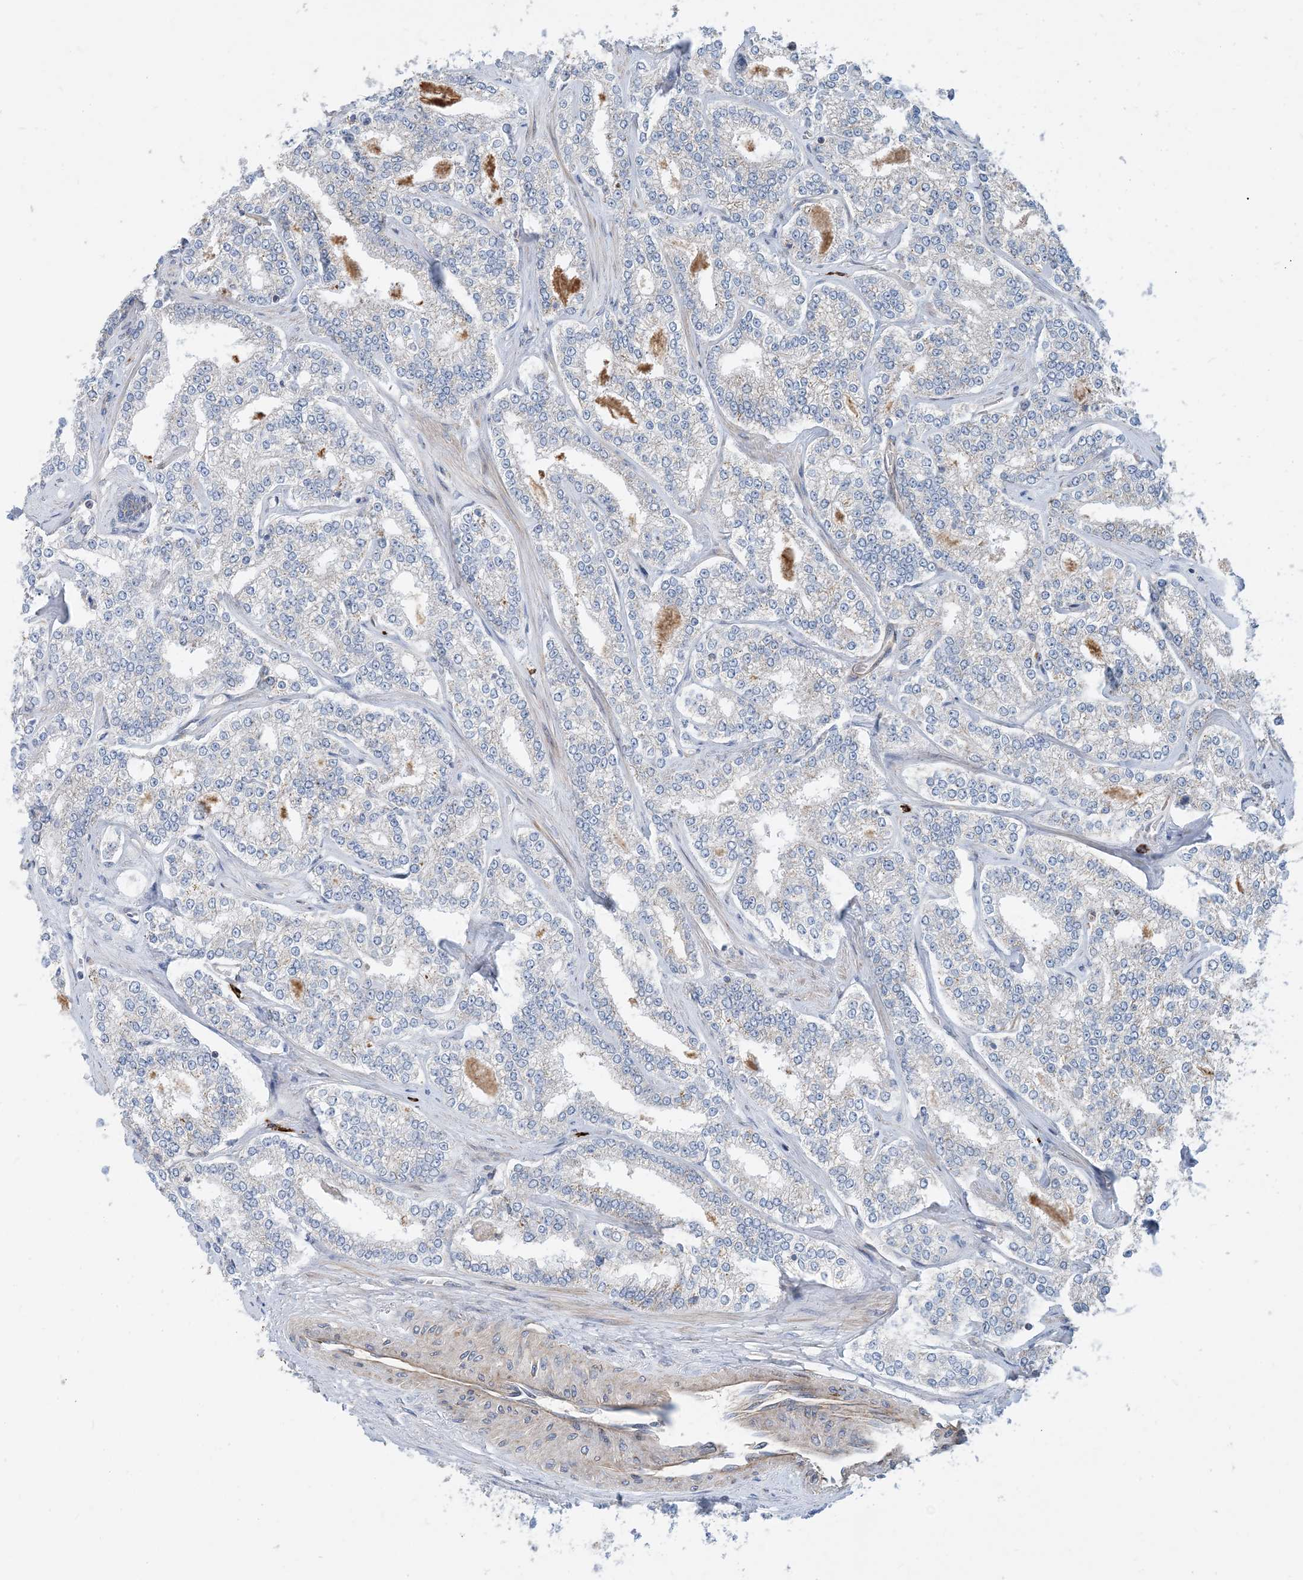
{"staining": {"intensity": "negative", "quantity": "none", "location": "none"}, "tissue": "prostate cancer", "cell_type": "Tumor cells", "image_type": "cancer", "snomed": [{"axis": "morphology", "description": "Normal tissue, NOS"}, {"axis": "morphology", "description": "Adenocarcinoma, High grade"}, {"axis": "topography", "description": "Prostate"}], "caption": "Human high-grade adenocarcinoma (prostate) stained for a protein using immunohistochemistry exhibits no expression in tumor cells.", "gene": "PCDHGA1", "patient": {"sex": "male", "age": 83}}